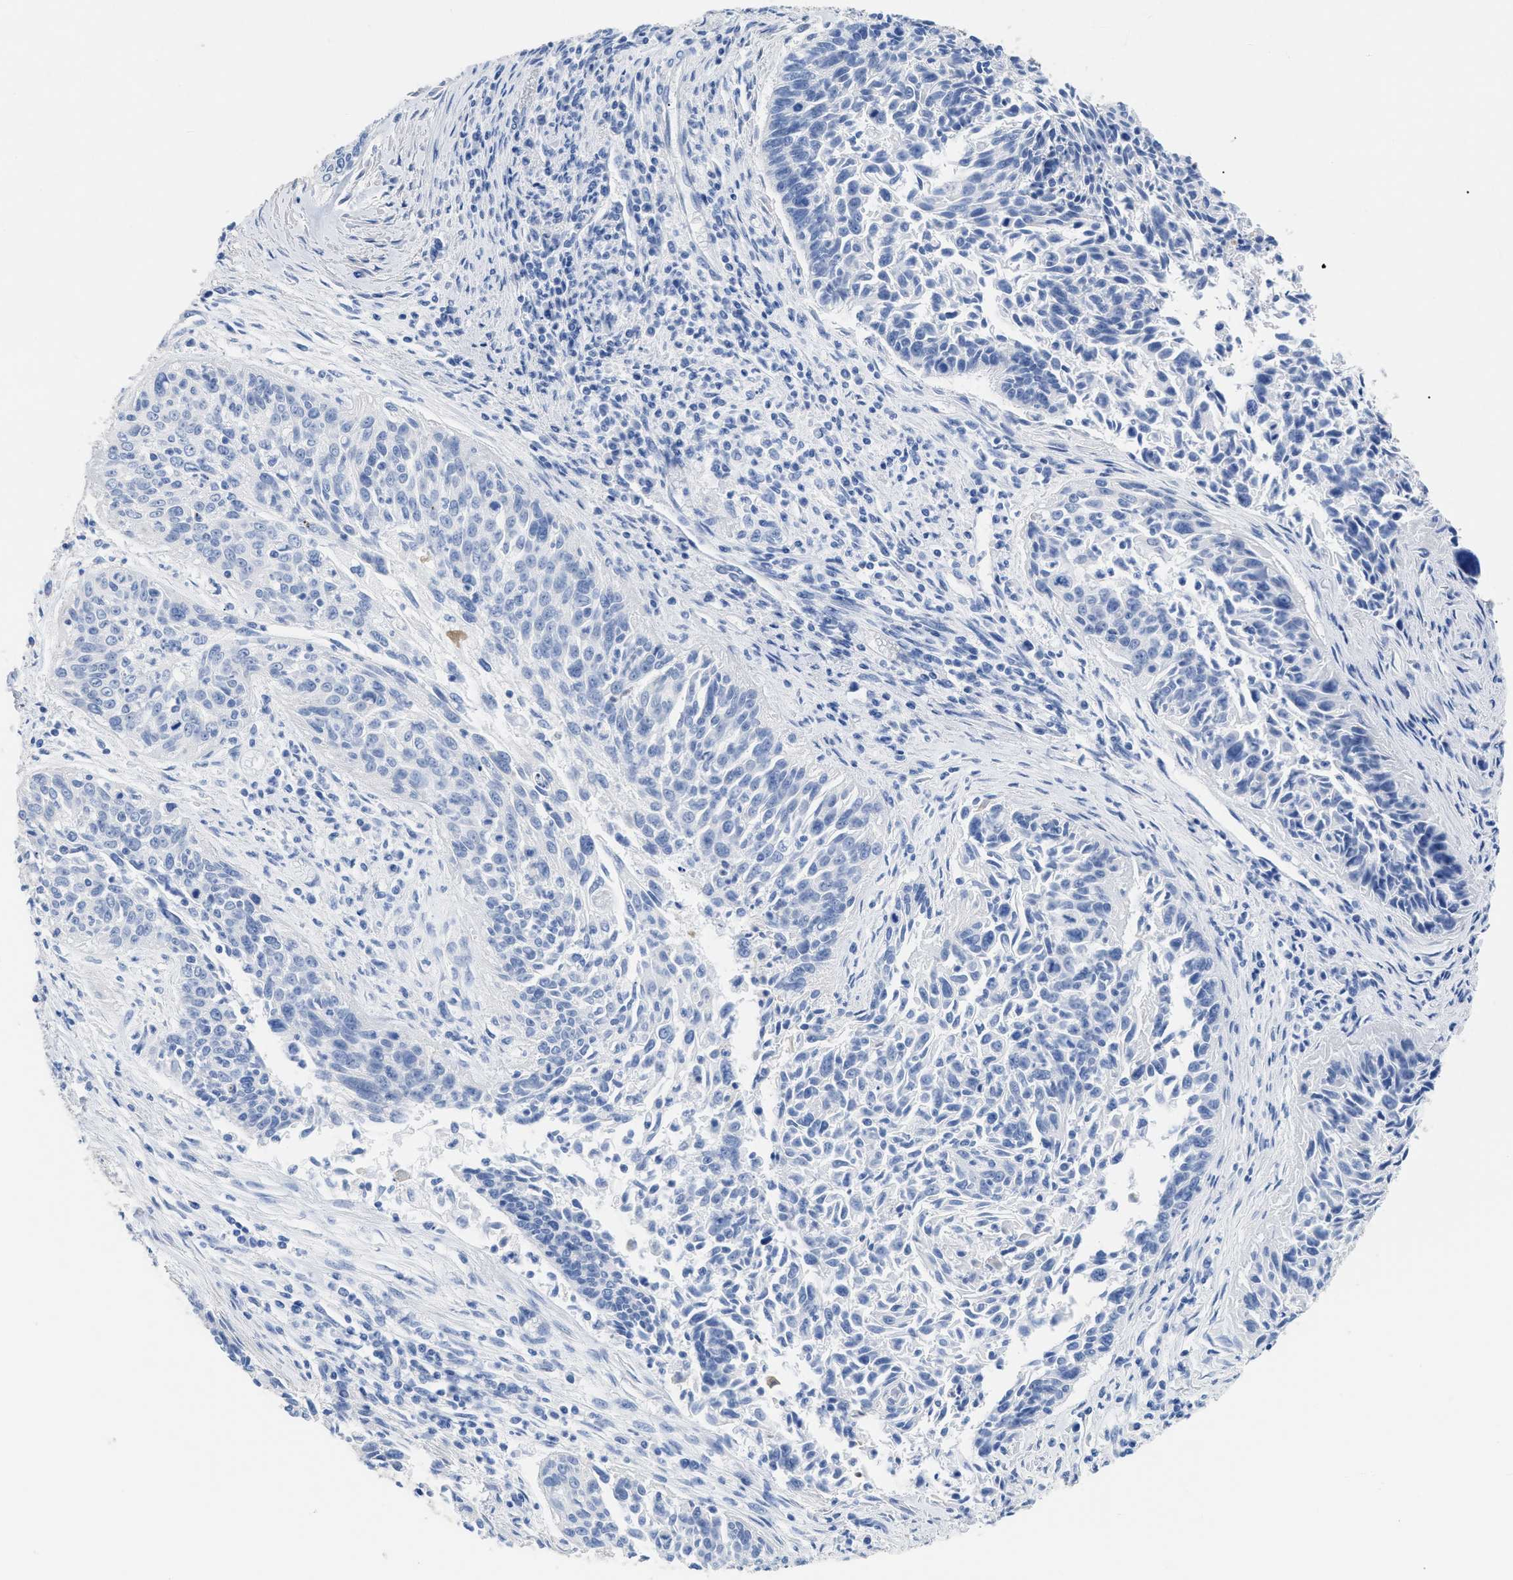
{"staining": {"intensity": "negative", "quantity": "none", "location": "none"}, "tissue": "cervical cancer", "cell_type": "Tumor cells", "image_type": "cancer", "snomed": [{"axis": "morphology", "description": "Squamous cell carcinoma, NOS"}, {"axis": "topography", "description": "Cervix"}], "caption": "IHC photomicrograph of human cervical squamous cell carcinoma stained for a protein (brown), which shows no positivity in tumor cells.", "gene": "DLC1", "patient": {"sex": "female", "age": 55}}